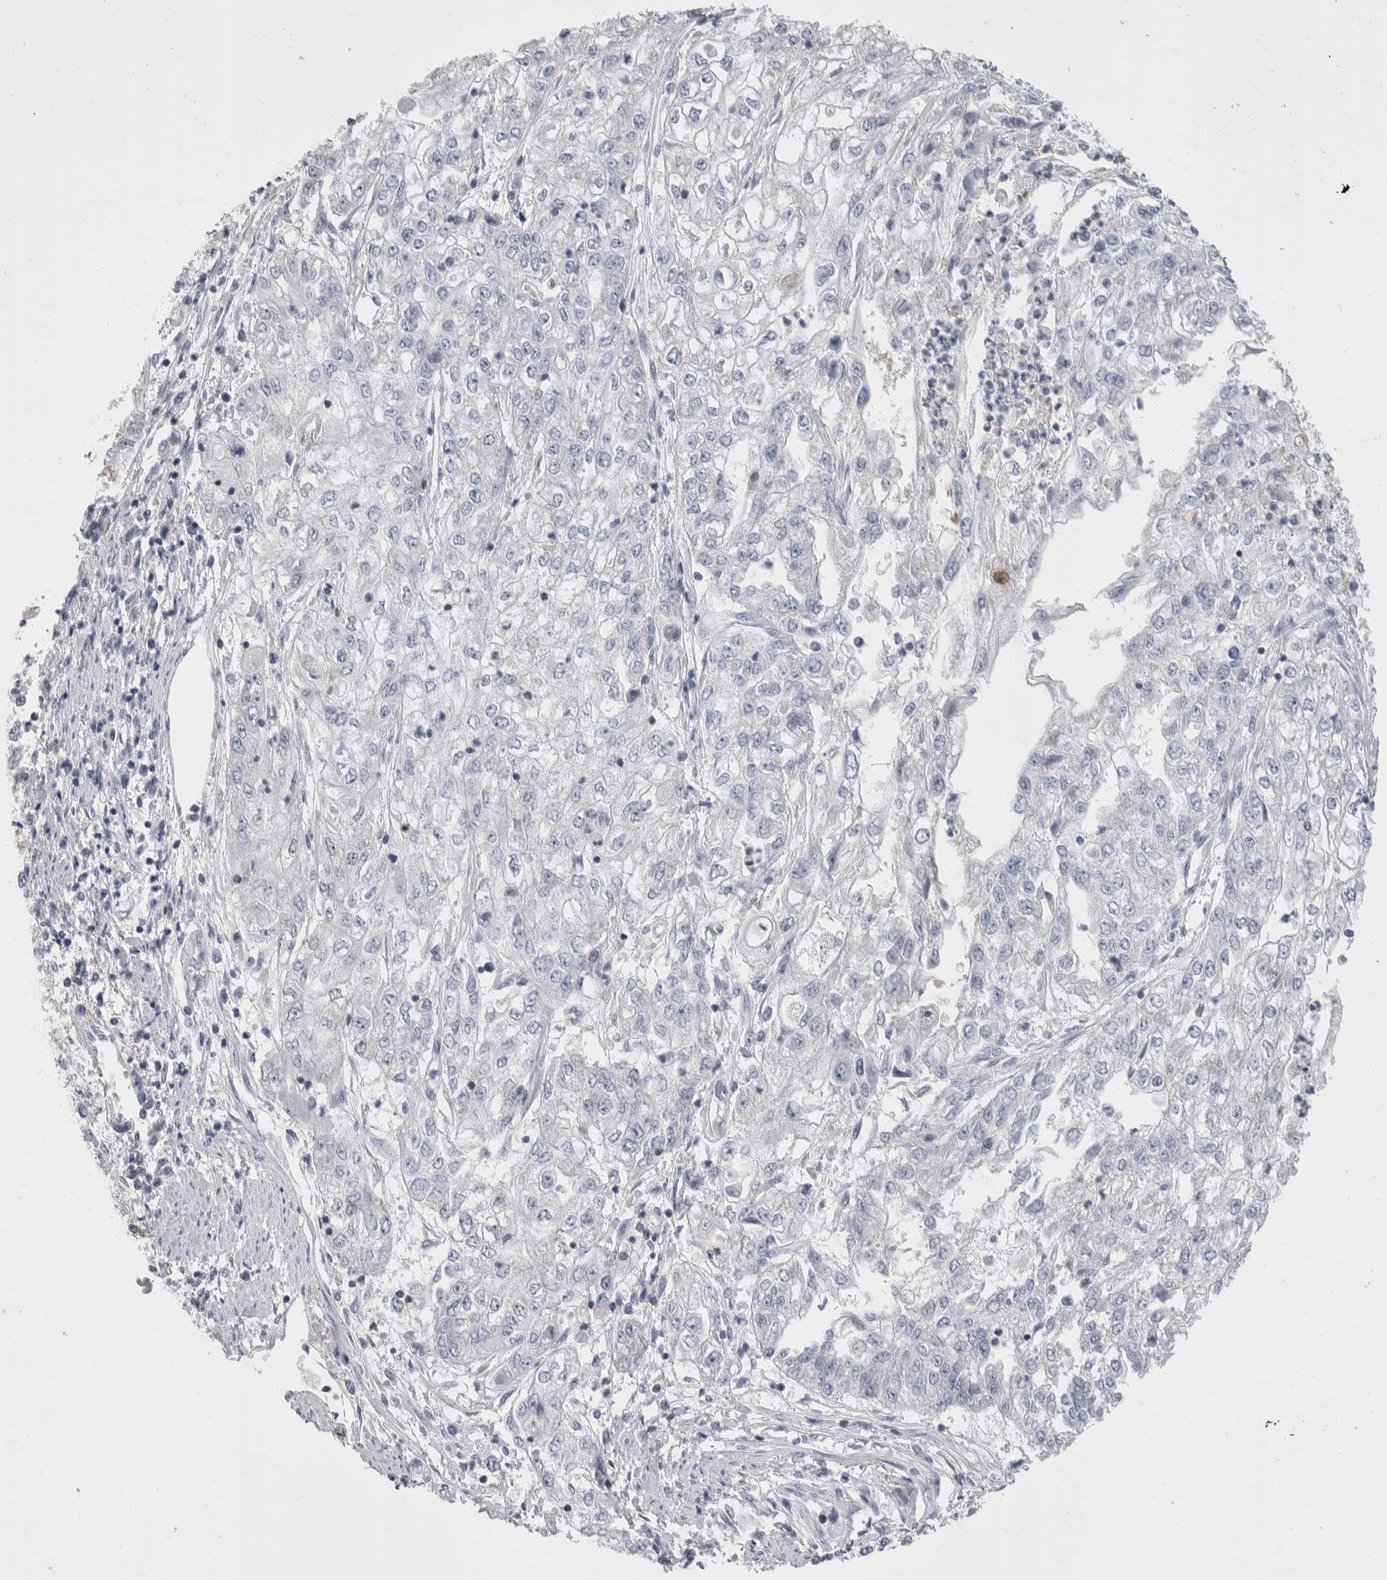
{"staining": {"intensity": "negative", "quantity": "none", "location": "none"}, "tissue": "endometrial cancer", "cell_type": "Tumor cells", "image_type": "cancer", "snomed": [{"axis": "morphology", "description": "Adenocarcinoma, NOS"}, {"axis": "topography", "description": "Endometrium"}], "caption": "Image shows no significant protein positivity in tumor cells of adenocarcinoma (endometrial).", "gene": "CEP295NL", "patient": {"sex": "female", "age": 49}}